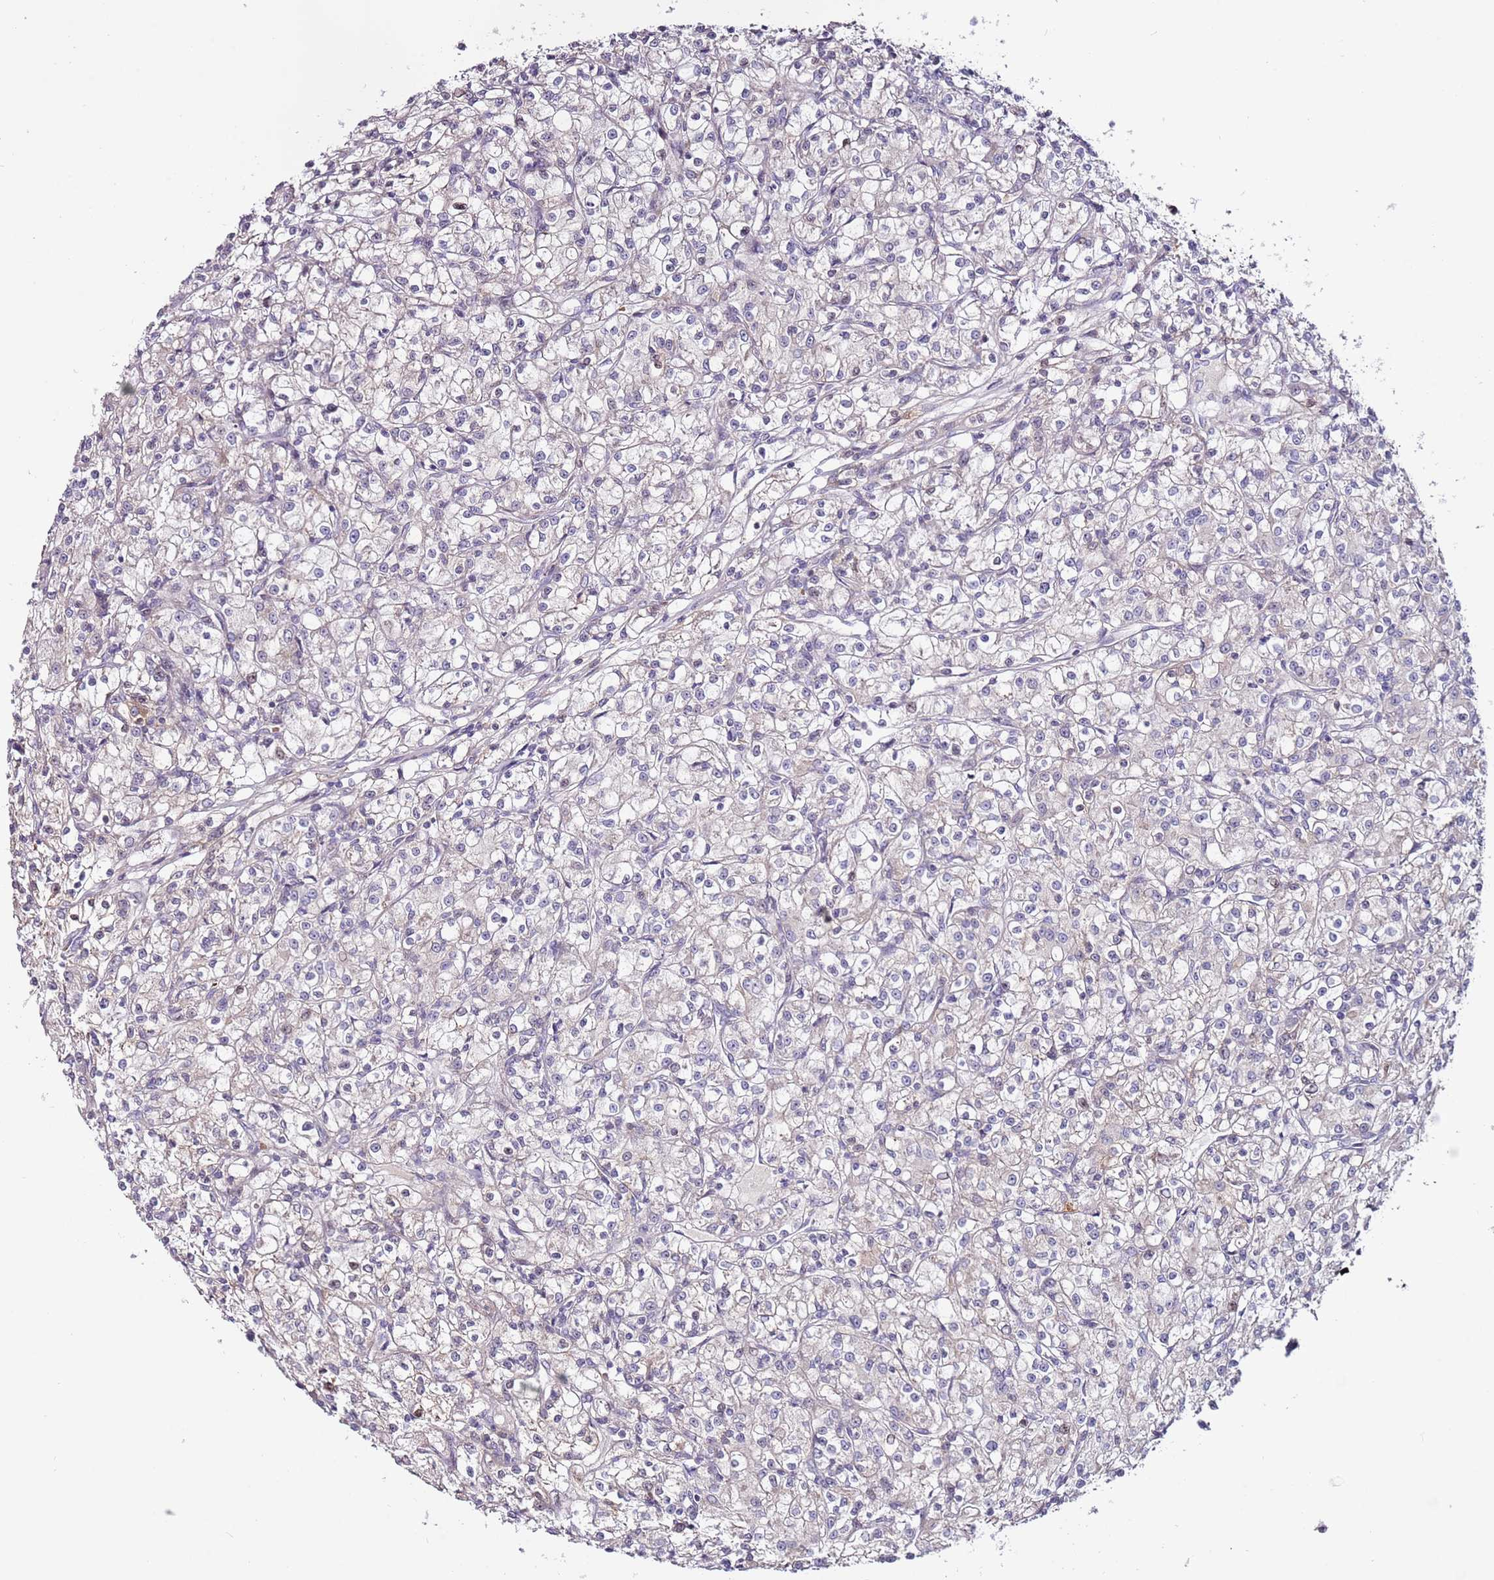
{"staining": {"intensity": "negative", "quantity": "none", "location": "none"}, "tissue": "renal cancer", "cell_type": "Tumor cells", "image_type": "cancer", "snomed": [{"axis": "morphology", "description": "Adenocarcinoma, NOS"}, {"axis": "topography", "description": "Kidney"}], "caption": "Micrograph shows no significant protein staining in tumor cells of adenocarcinoma (renal).", "gene": "MTG2", "patient": {"sex": "female", "age": 59}}